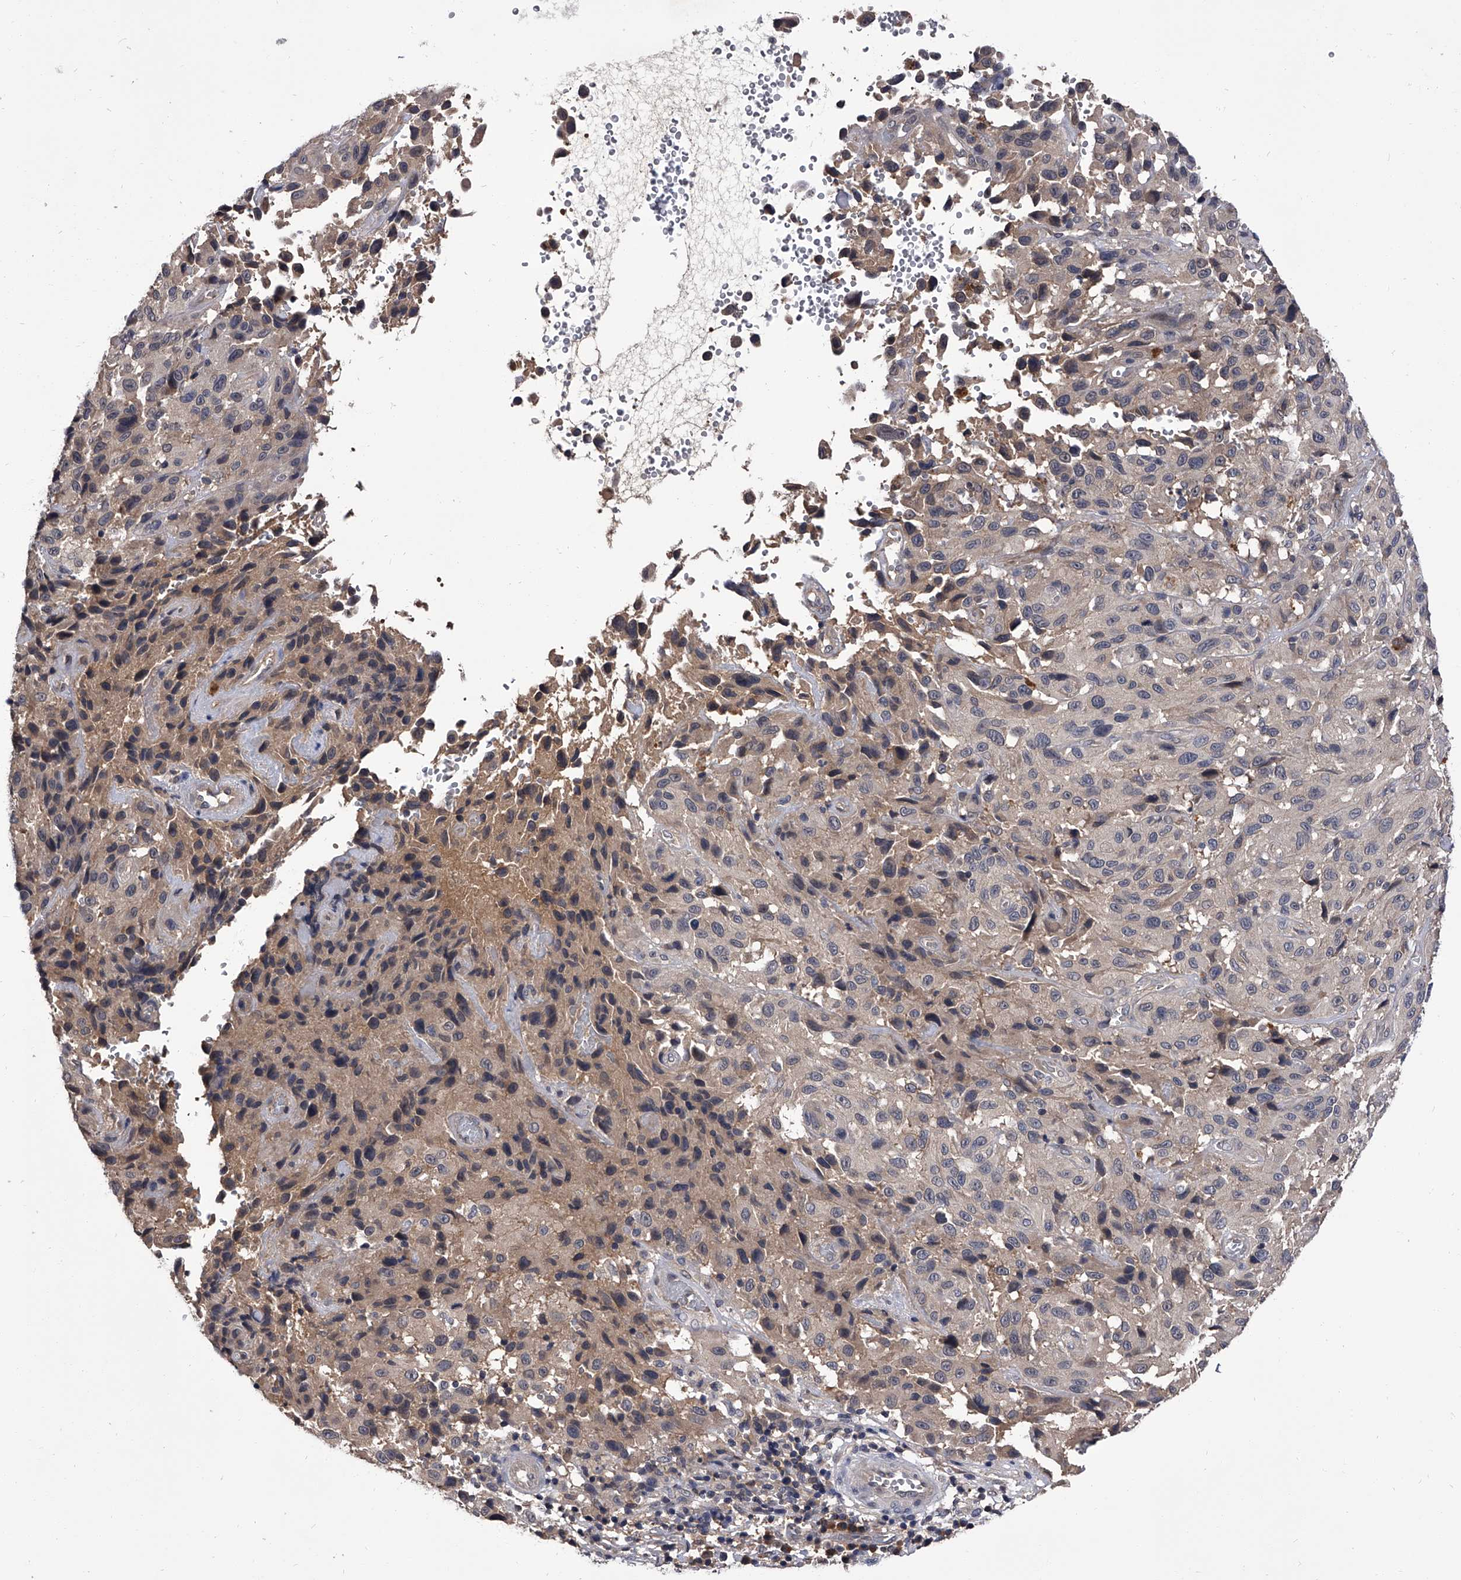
{"staining": {"intensity": "negative", "quantity": "none", "location": "none"}, "tissue": "melanoma", "cell_type": "Tumor cells", "image_type": "cancer", "snomed": [{"axis": "morphology", "description": "Malignant melanoma, NOS"}, {"axis": "topography", "description": "Skin"}], "caption": "IHC histopathology image of human malignant melanoma stained for a protein (brown), which reveals no expression in tumor cells.", "gene": "SLC18B1", "patient": {"sex": "male", "age": 66}}